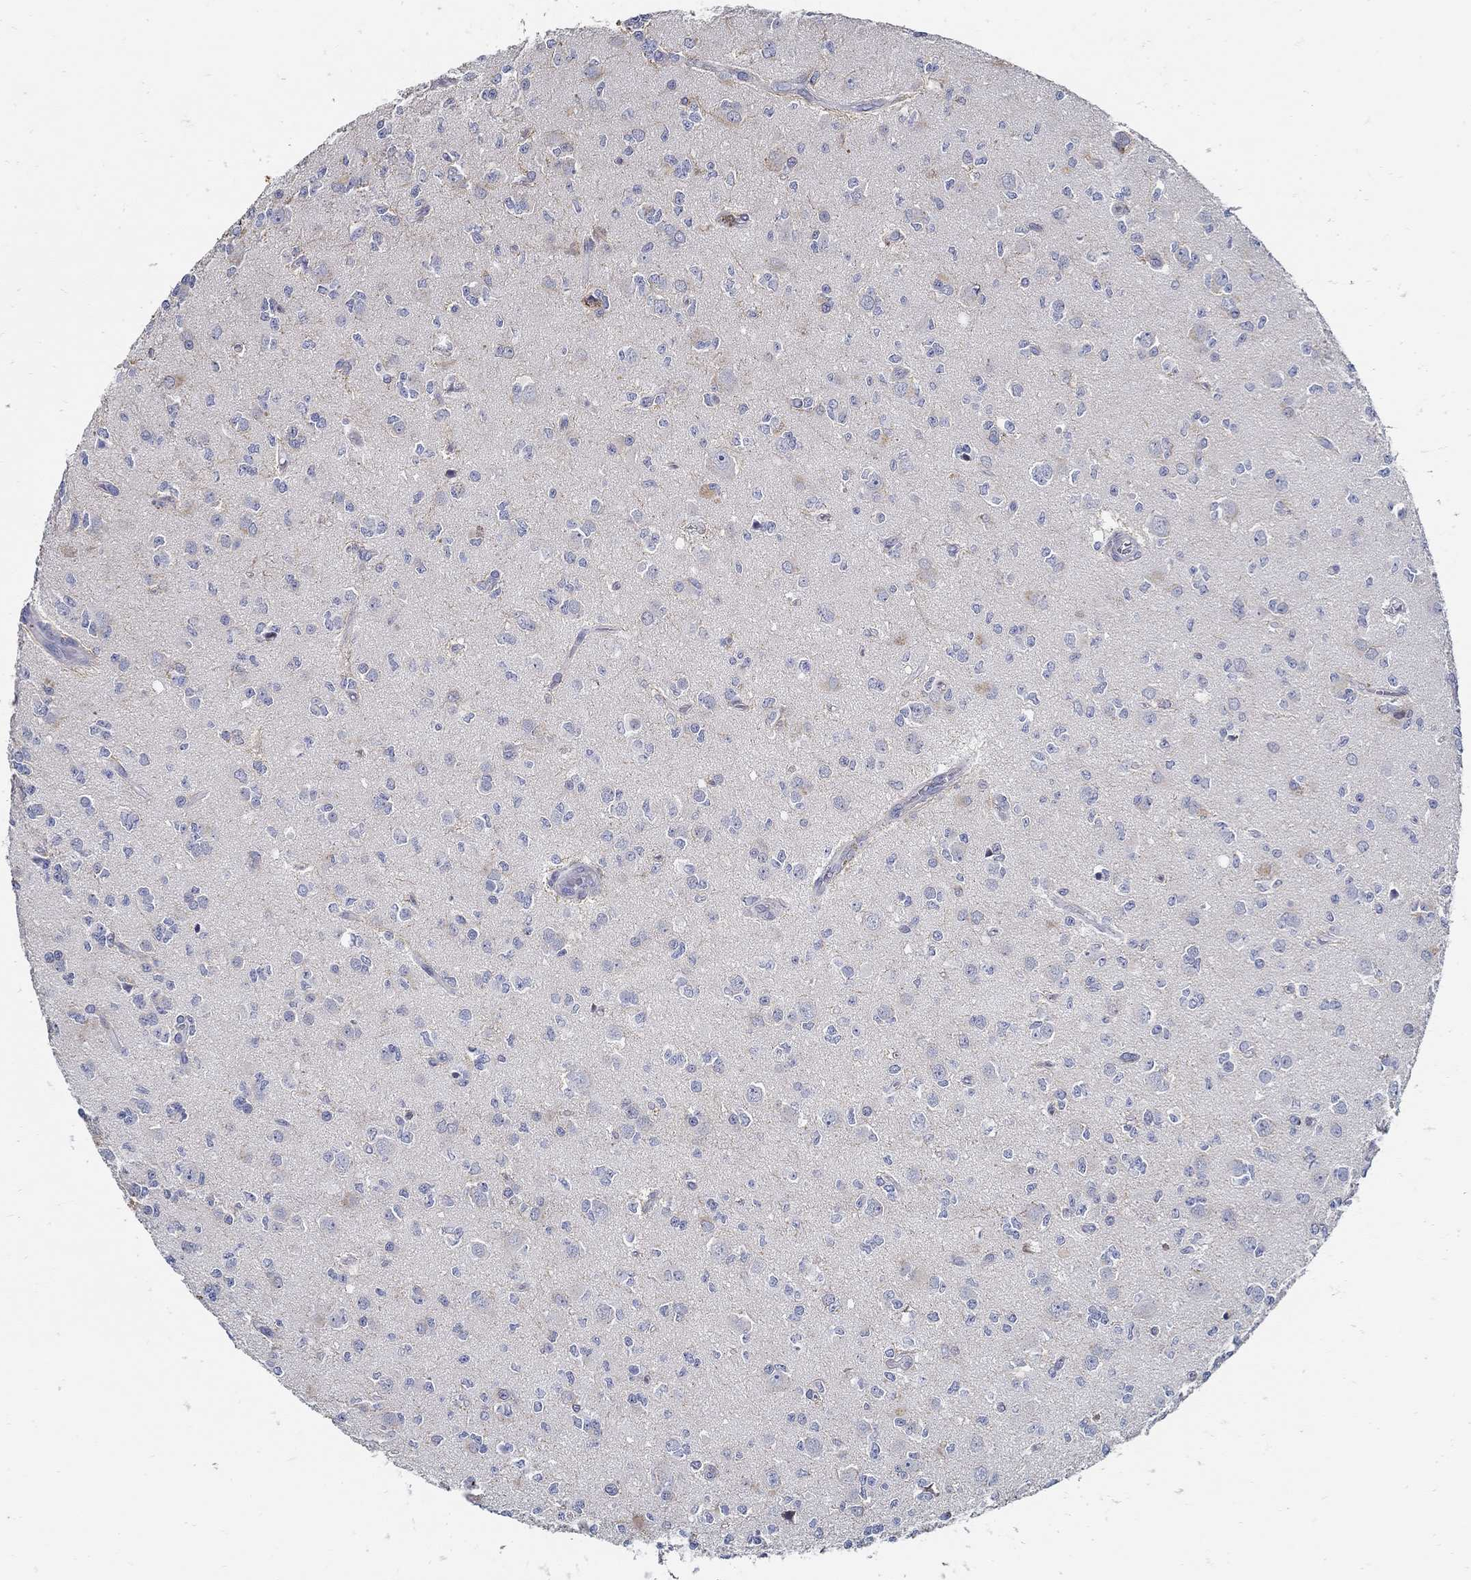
{"staining": {"intensity": "negative", "quantity": "none", "location": "none"}, "tissue": "glioma", "cell_type": "Tumor cells", "image_type": "cancer", "snomed": [{"axis": "morphology", "description": "Glioma, malignant, Low grade"}, {"axis": "topography", "description": "Brain"}], "caption": "IHC of human malignant glioma (low-grade) reveals no expression in tumor cells.", "gene": "TGFBI", "patient": {"sex": "female", "age": 45}}